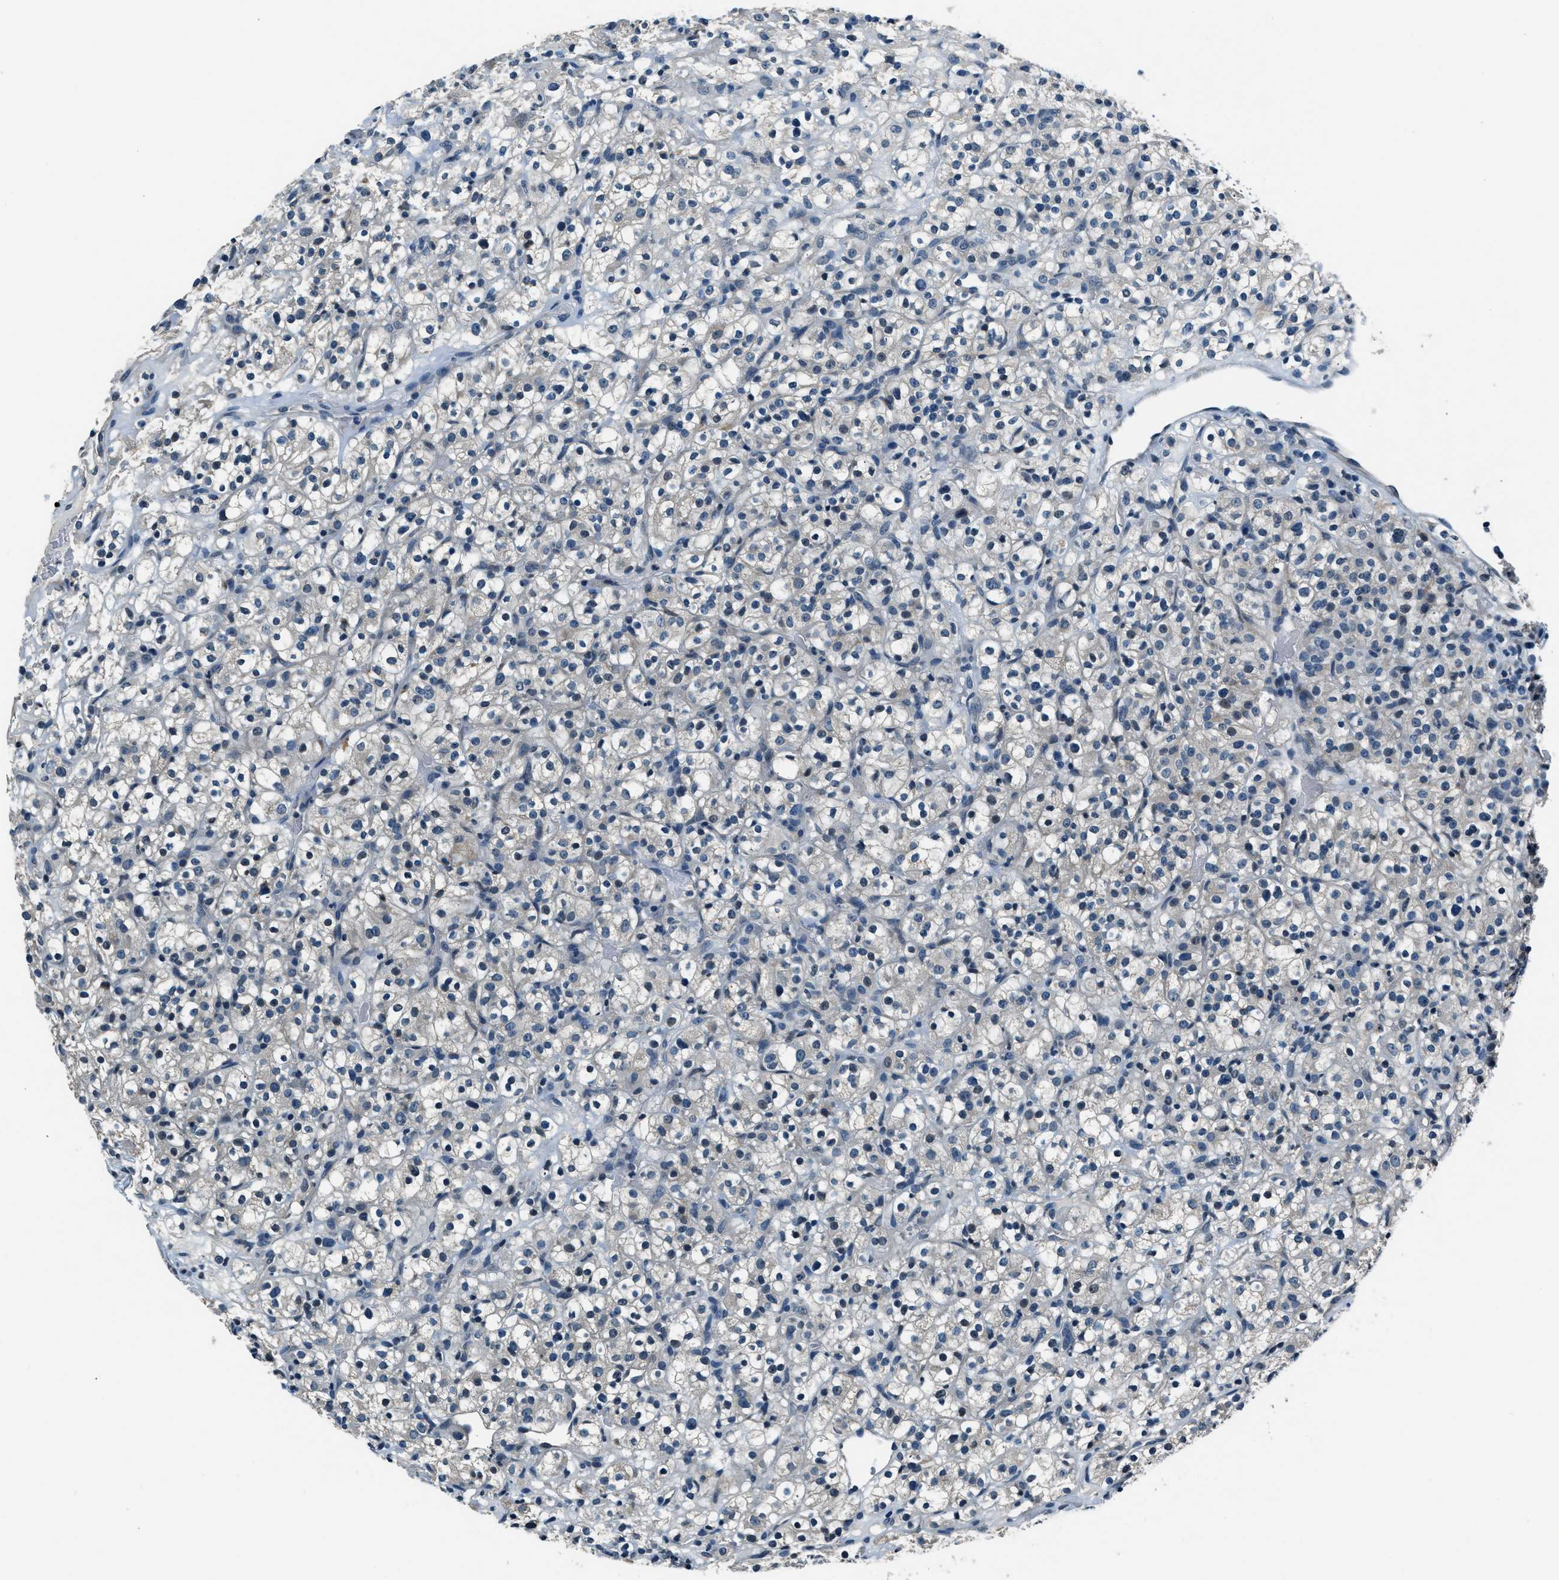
{"staining": {"intensity": "negative", "quantity": "none", "location": "none"}, "tissue": "renal cancer", "cell_type": "Tumor cells", "image_type": "cancer", "snomed": [{"axis": "morphology", "description": "Normal tissue, NOS"}, {"axis": "morphology", "description": "Adenocarcinoma, NOS"}, {"axis": "topography", "description": "Kidney"}], "caption": "Immunohistochemistry micrograph of human renal cancer (adenocarcinoma) stained for a protein (brown), which reveals no staining in tumor cells.", "gene": "NME8", "patient": {"sex": "female", "age": 72}}